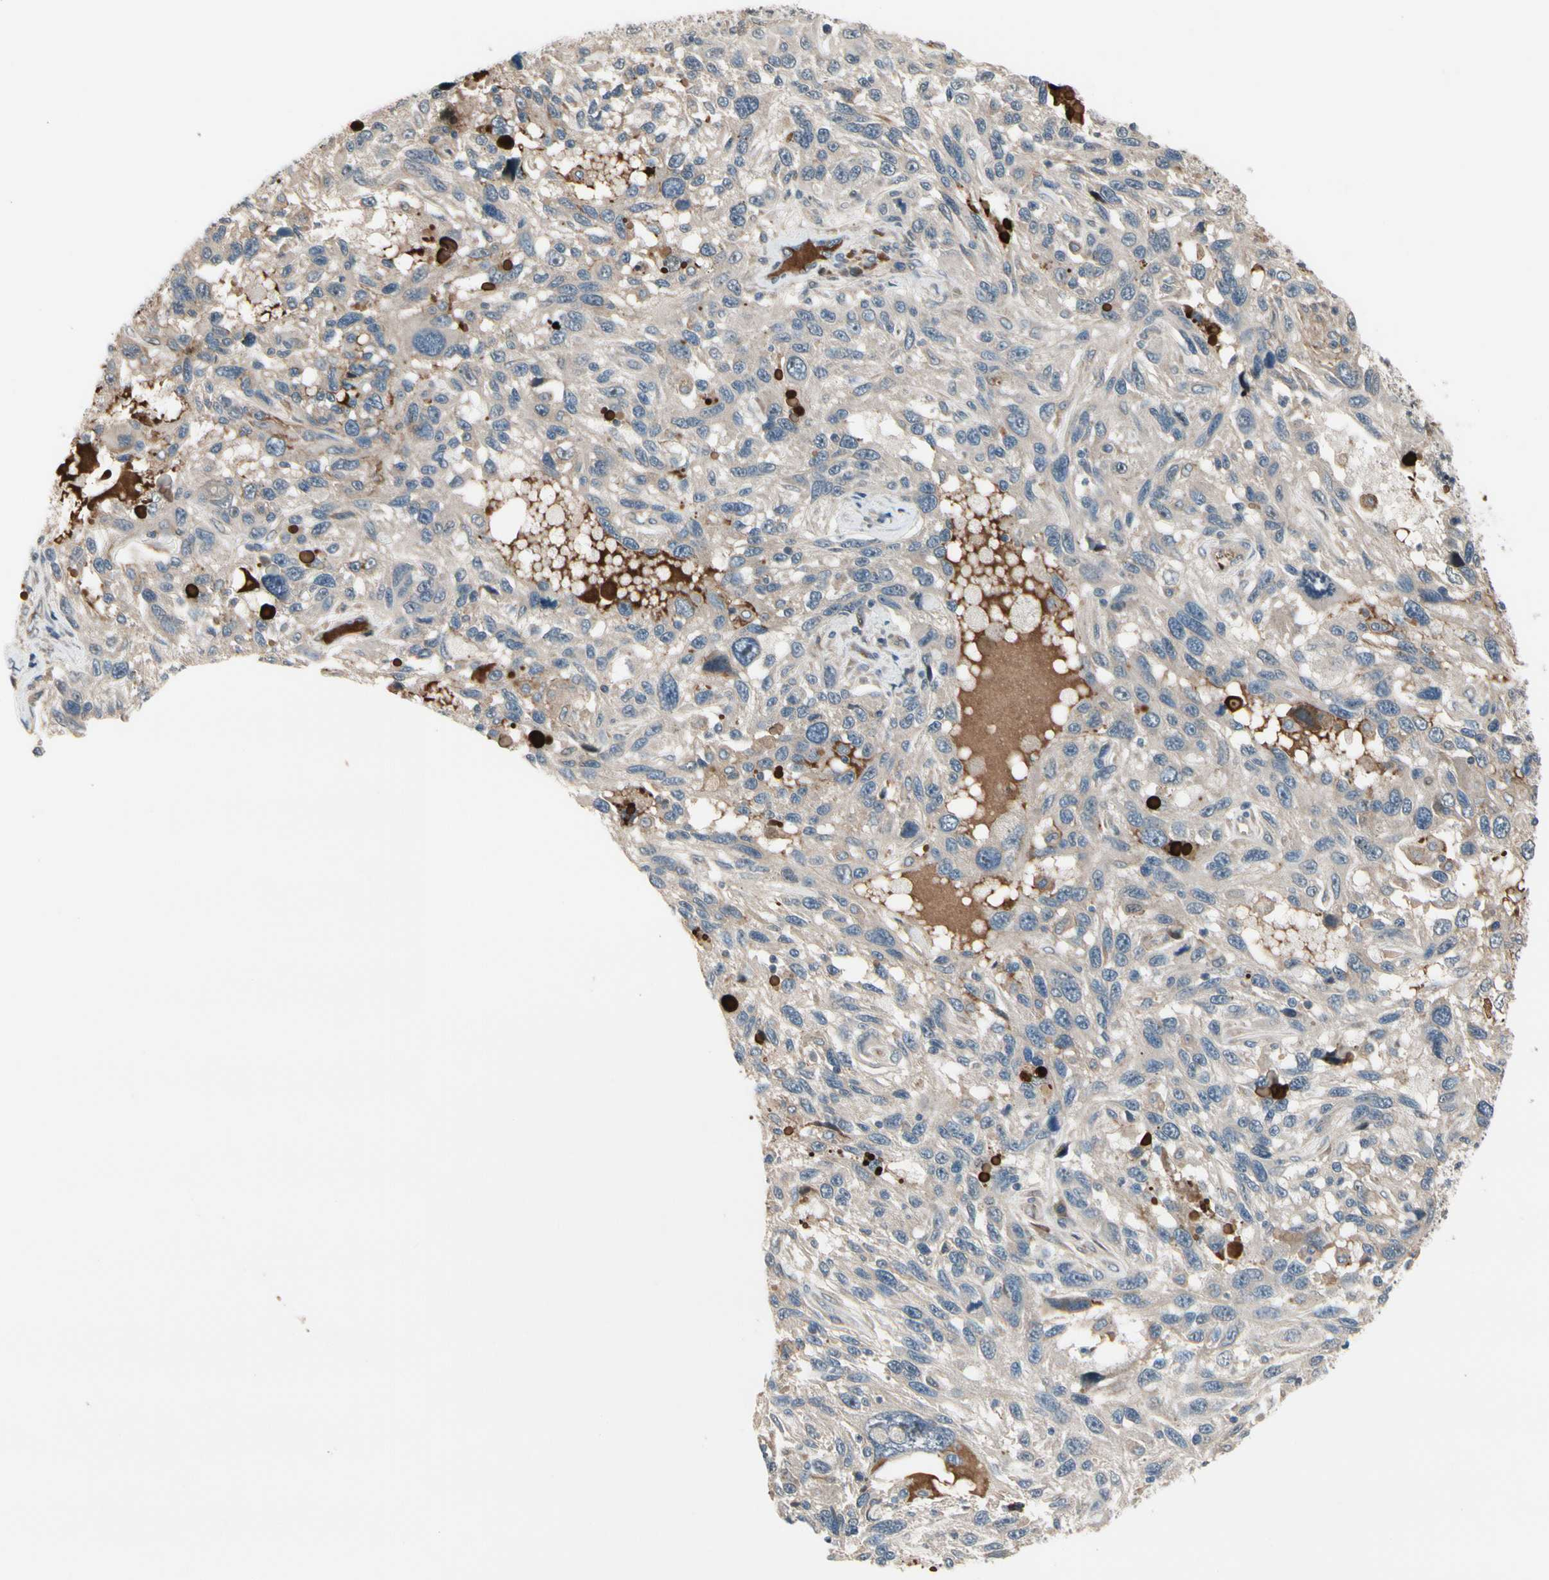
{"staining": {"intensity": "weak", "quantity": "<25%", "location": "cytoplasmic/membranous"}, "tissue": "melanoma", "cell_type": "Tumor cells", "image_type": "cancer", "snomed": [{"axis": "morphology", "description": "Malignant melanoma, NOS"}, {"axis": "topography", "description": "Skin"}], "caption": "DAB (3,3'-diaminobenzidine) immunohistochemical staining of melanoma shows no significant positivity in tumor cells. (DAB (3,3'-diaminobenzidine) immunohistochemistry with hematoxylin counter stain).", "gene": "SNX29", "patient": {"sex": "male", "age": 53}}